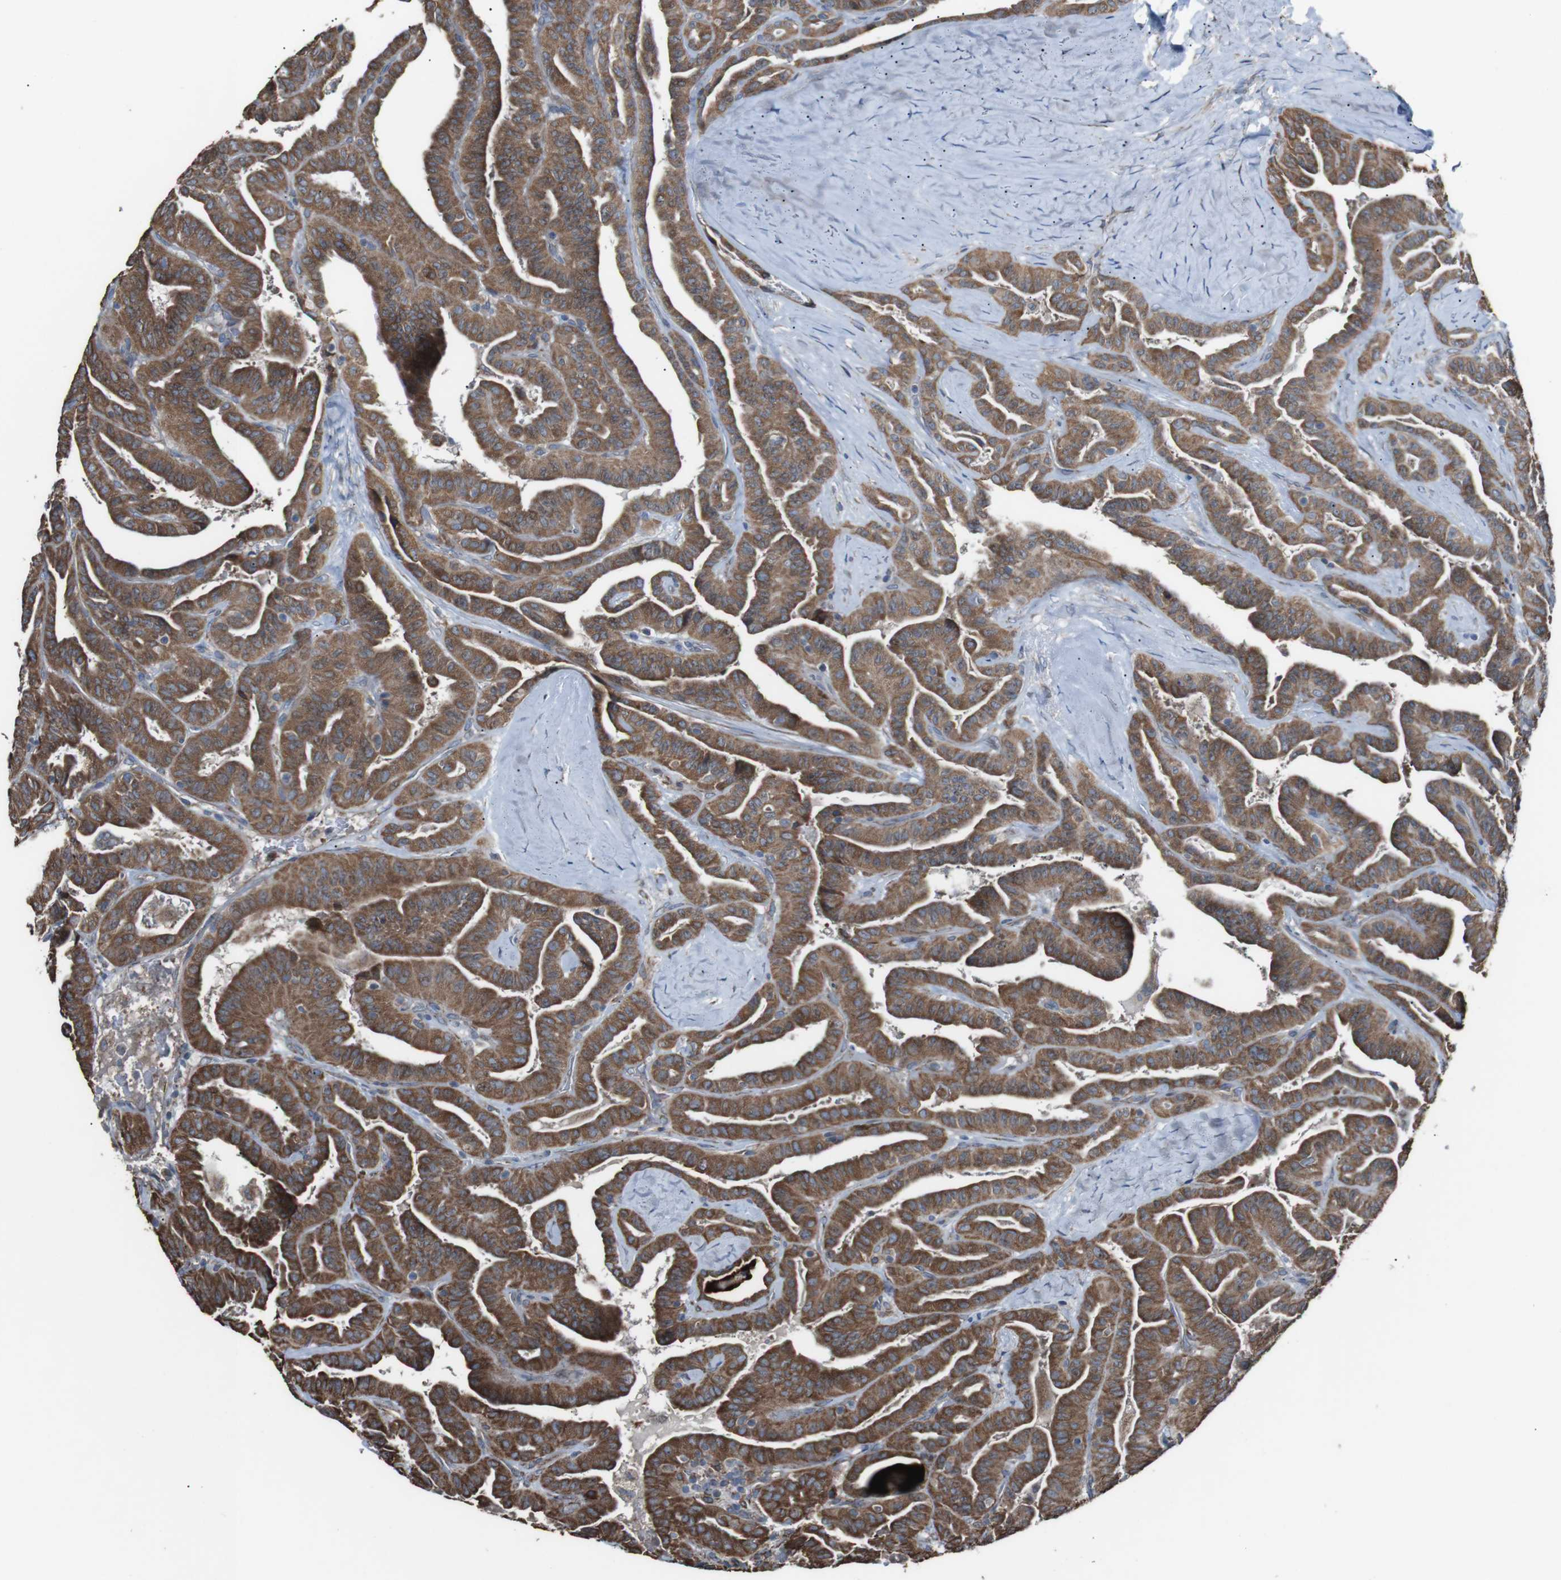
{"staining": {"intensity": "moderate", "quantity": ">75%", "location": "cytoplasmic/membranous"}, "tissue": "thyroid cancer", "cell_type": "Tumor cells", "image_type": "cancer", "snomed": [{"axis": "morphology", "description": "Papillary adenocarcinoma, NOS"}, {"axis": "topography", "description": "Thyroid gland"}], "caption": "Immunohistochemistry (DAB) staining of thyroid papillary adenocarcinoma shows moderate cytoplasmic/membranous protein expression in approximately >75% of tumor cells. Ihc stains the protein in brown and the nuclei are stained blue.", "gene": "CISD2", "patient": {"sex": "male", "age": 77}}